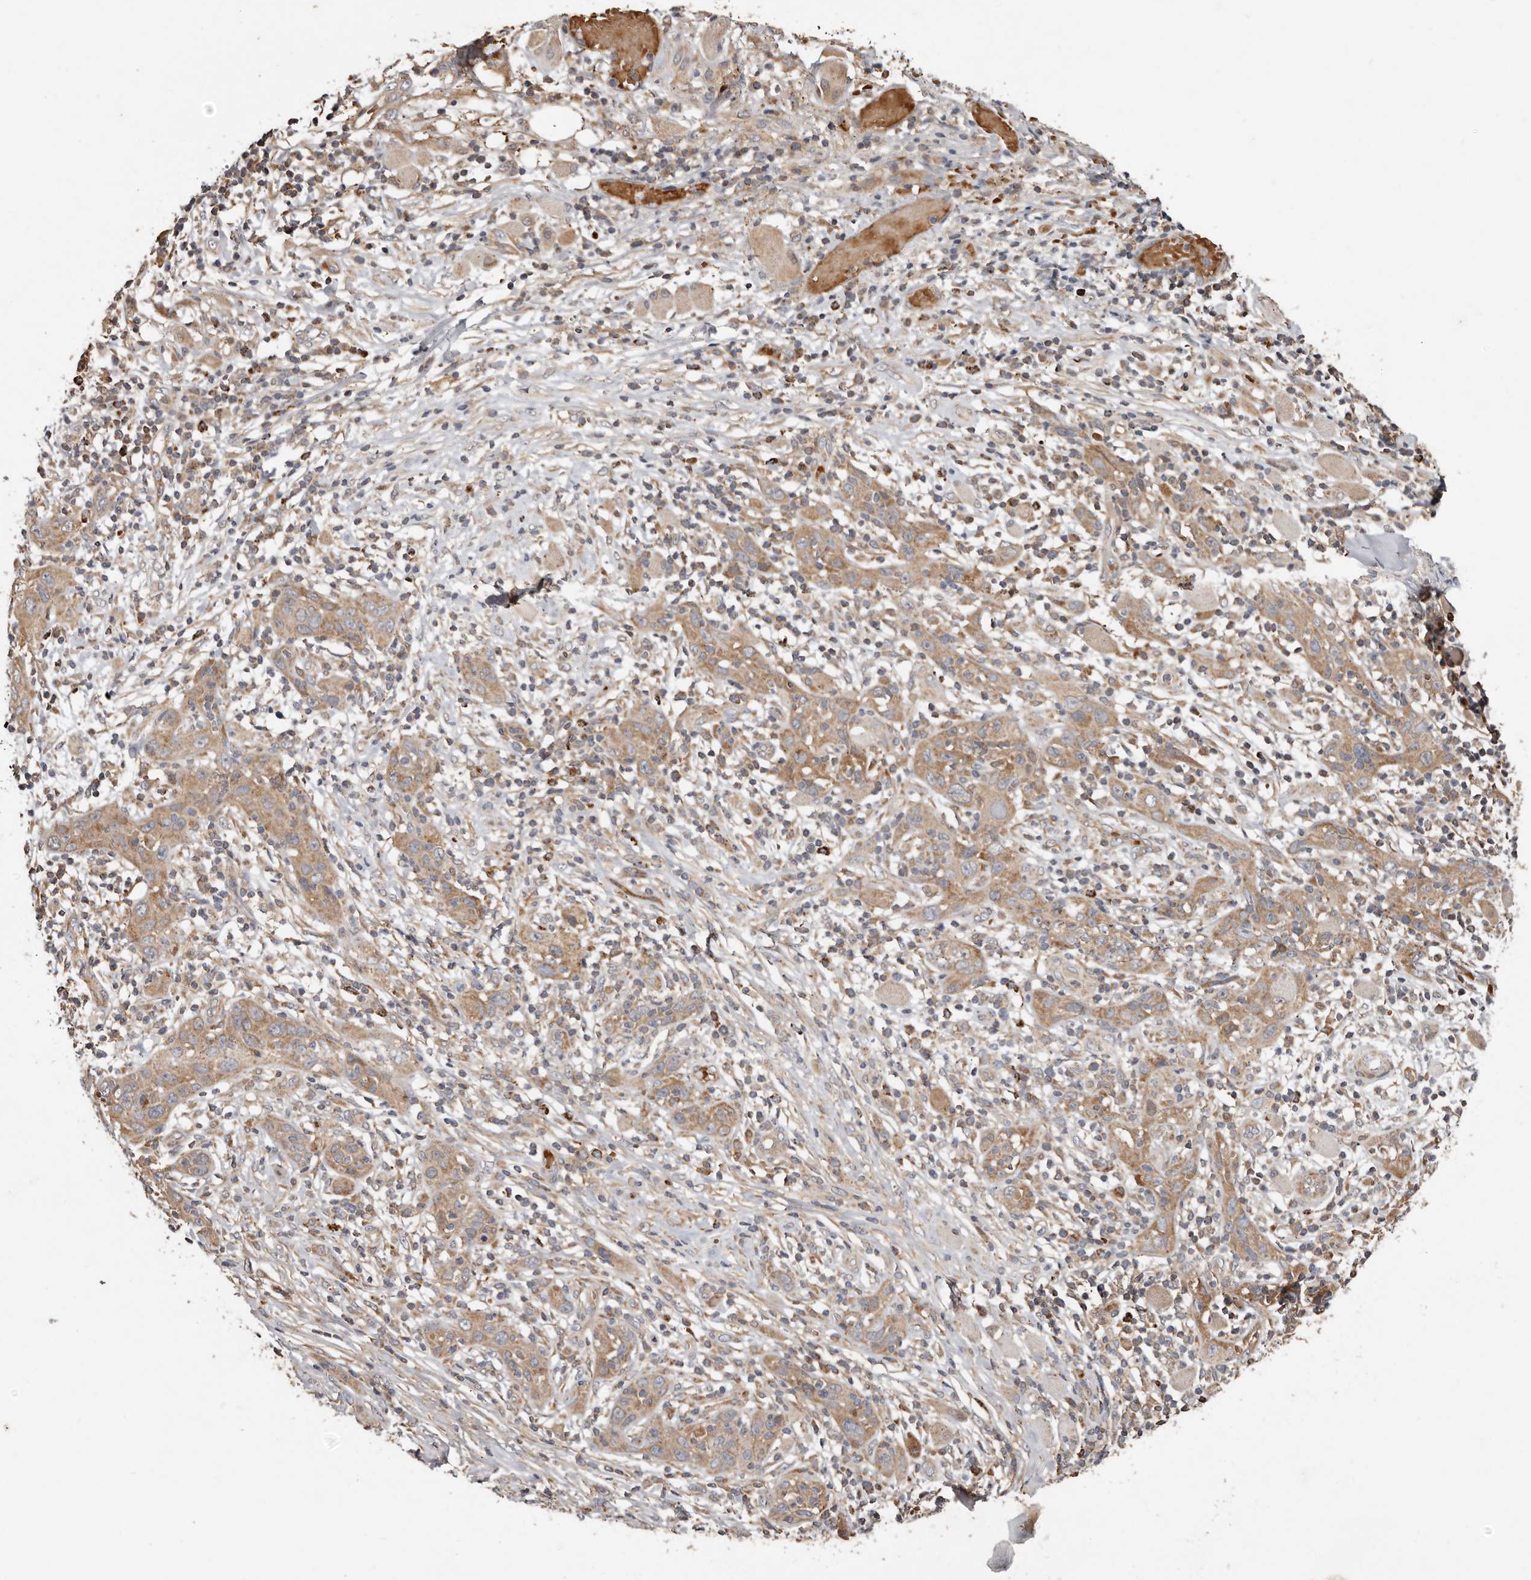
{"staining": {"intensity": "moderate", "quantity": ">75%", "location": "cytoplasmic/membranous"}, "tissue": "skin cancer", "cell_type": "Tumor cells", "image_type": "cancer", "snomed": [{"axis": "morphology", "description": "Squamous cell carcinoma, NOS"}, {"axis": "topography", "description": "Skin"}], "caption": "The immunohistochemical stain labels moderate cytoplasmic/membranous staining in tumor cells of skin cancer tissue.", "gene": "GOT1L1", "patient": {"sex": "female", "age": 88}}